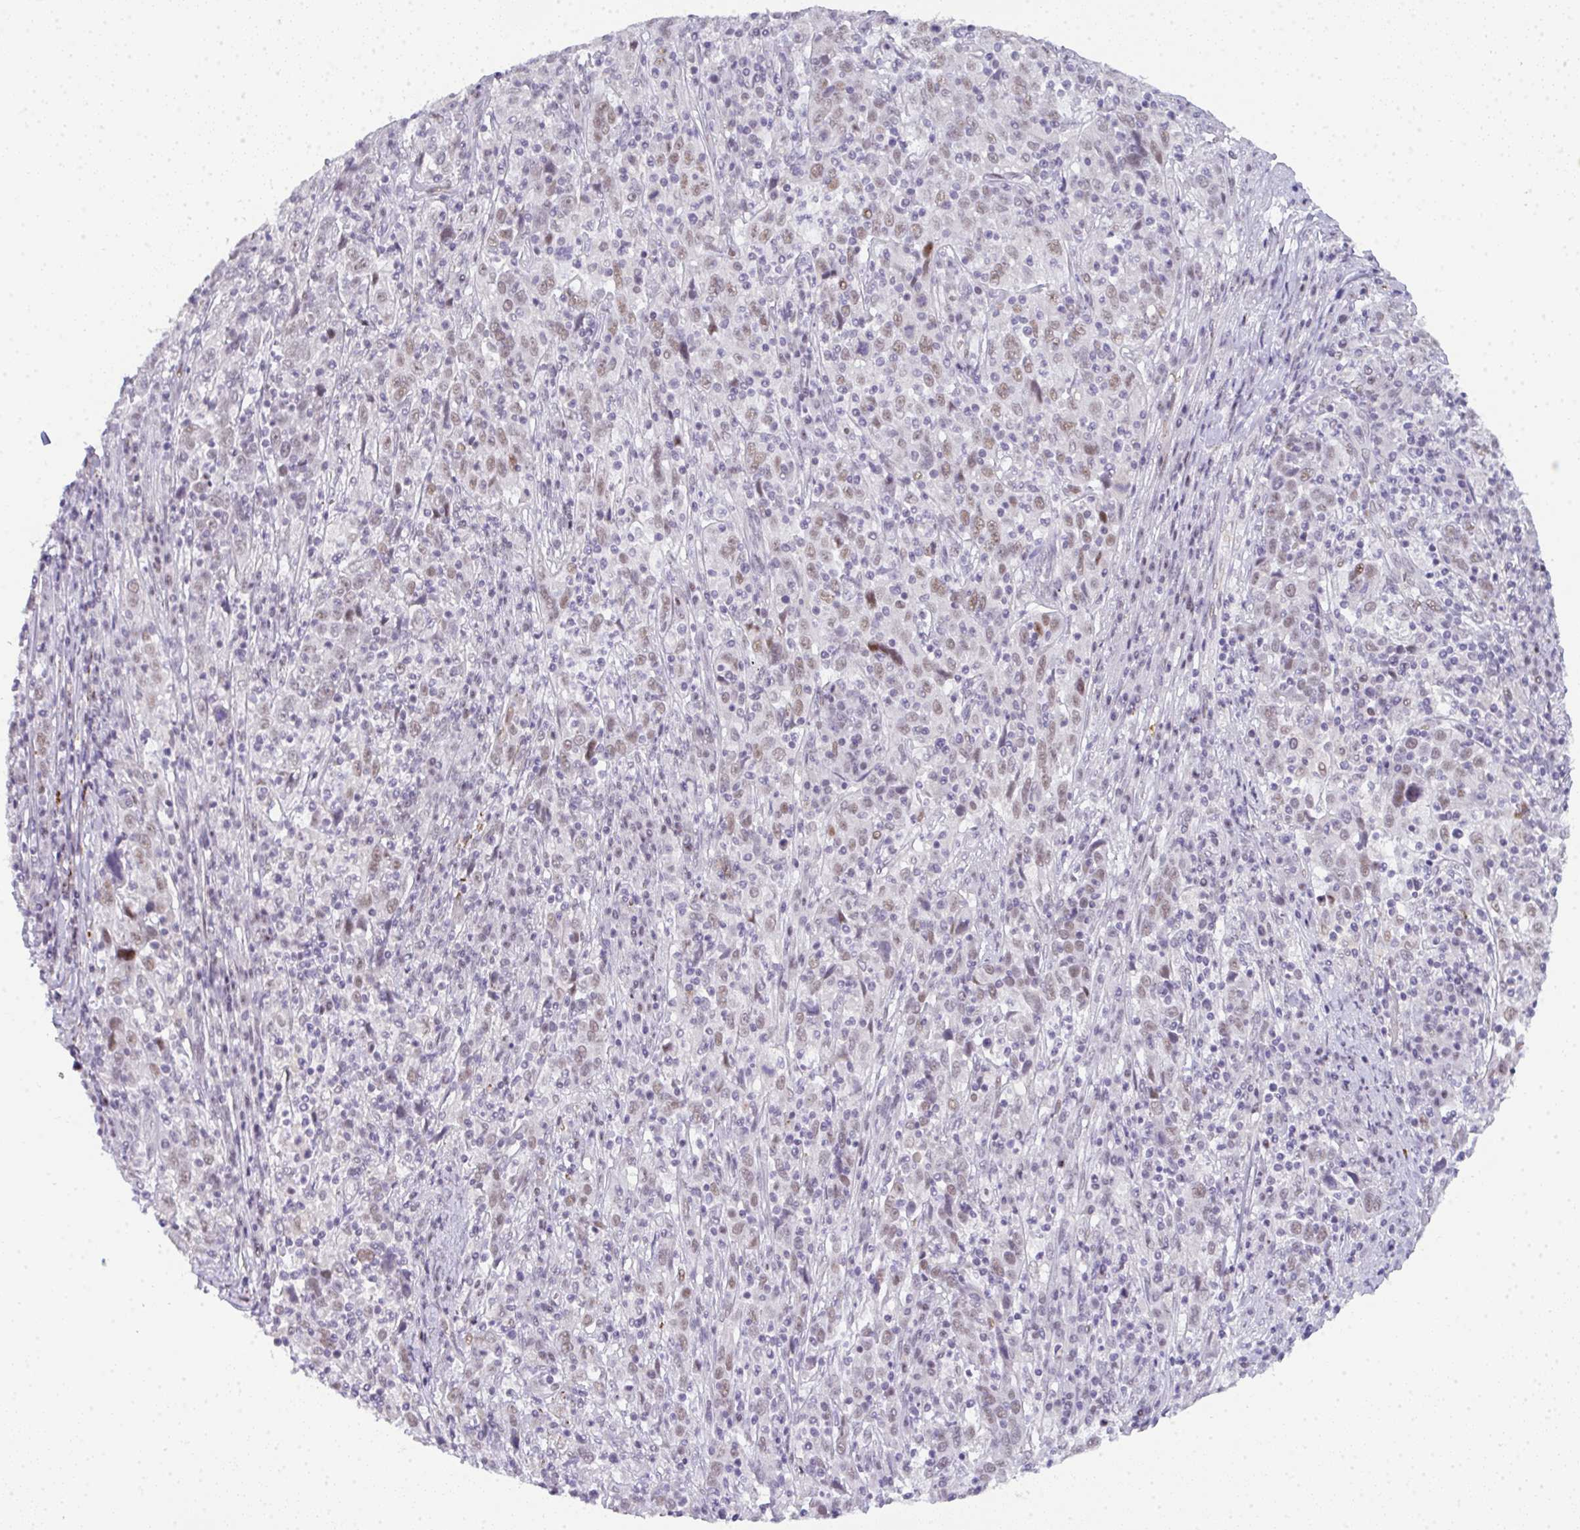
{"staining": {"intensity": "weak", "quantity": "25%-75%", "location": "nuclear"}, "tissue": "cervical cancer", "cell_type": "Tumor cells", "image_type": "cancer", "snomed": [{"axis": "morphology", "description": "Squamous cell carcinoma, NOS"}, {"axis": "topography", "description": "Cervix"}], "caption": "Immunohistochemistry (IHC) image of cervical cancer (squamous cell carcinoma) stained for a protein (brown), which demonstrates low levels of weak nuclear staining in approximately 25%-75% of tumor cells.", "gene": "TNMD", "patient": {"sex": "female", "age": 46}}